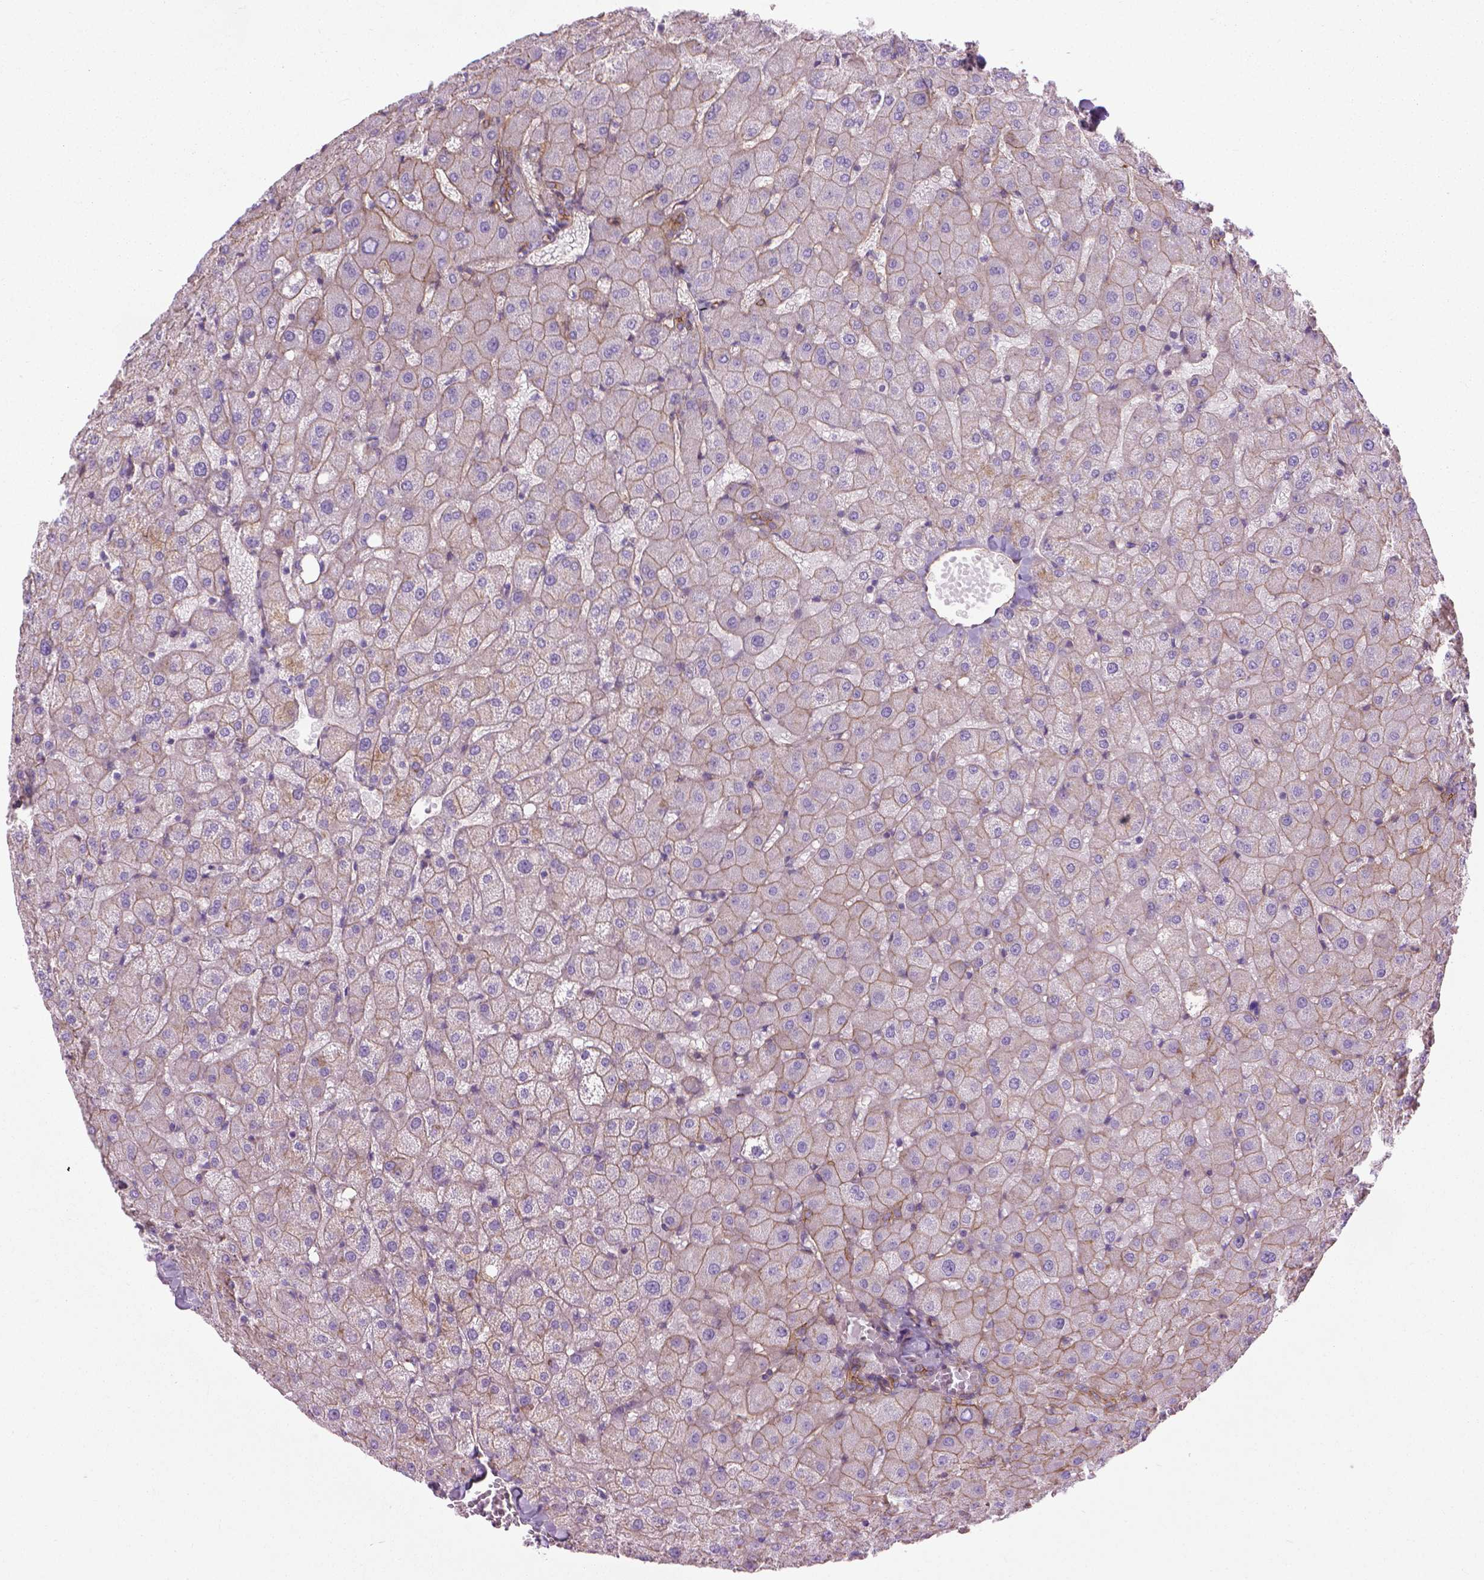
{"staining": {"intensity": "weak", "quantity": "25%-75%", "location": "cytoplasmic/membranous"}, "tissue": "liver", "cell_type": "Cholangiocytes", "image_type": "normal", "snomed": [{"axis": "morphology", "description": "Normal tissue, NOS"}, {"axis": "topography", "description": "Liver"}], "caption": "DAB (3,3'-diaminobenzidine) immunohistochemical staining of benign liver demonstrates weak cytoplasmic/membranous protein staining in approximately 25%-75% of cholangiocytes. (Stains: DAB in brown, nuclei in blue, Microscopy: brightfield microscopy at high magnification).", "gene": "TENT5A", "patient": {"sex": "female", "age": 50}}